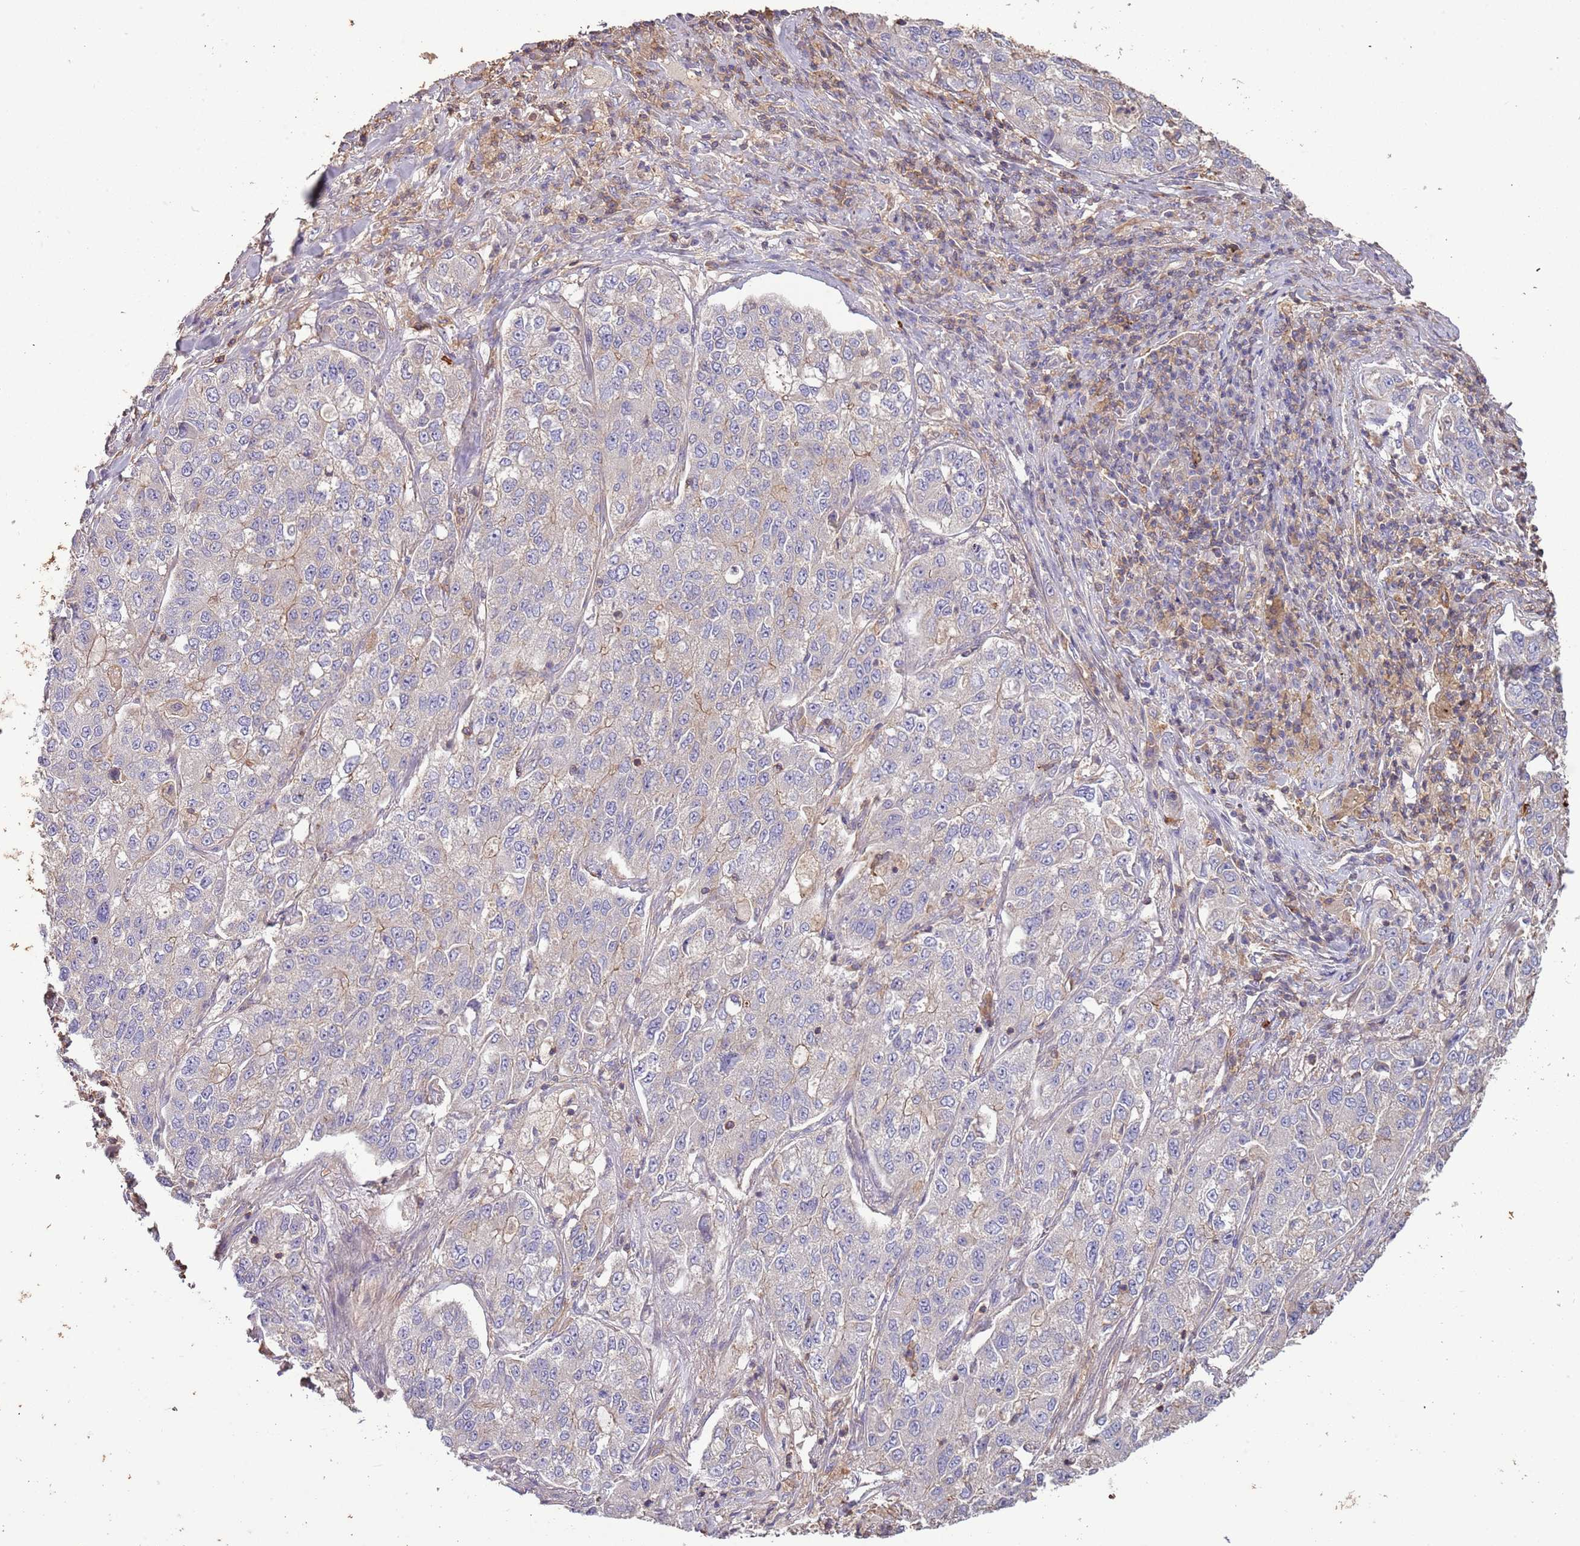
{"staining": {"intensity": "weak", "quantity": "<25%", "location": "cytoplasmic/membranous"}, "tissue": "lung cancer", "cell_type": "Tumor cells", "image_type": "cancer", "snomed": [{"axis": "morphology", "description": "Adenocarcinoma, NOS"}, {"axis": "topography", "description": "Lung"}], "caption": "This is an IHC photomicrograph of adenocarcinoma (lung). There is no positivity in tumor cells.", "gene": "FECH", "patient": {"sex": "male", "age": 49}}